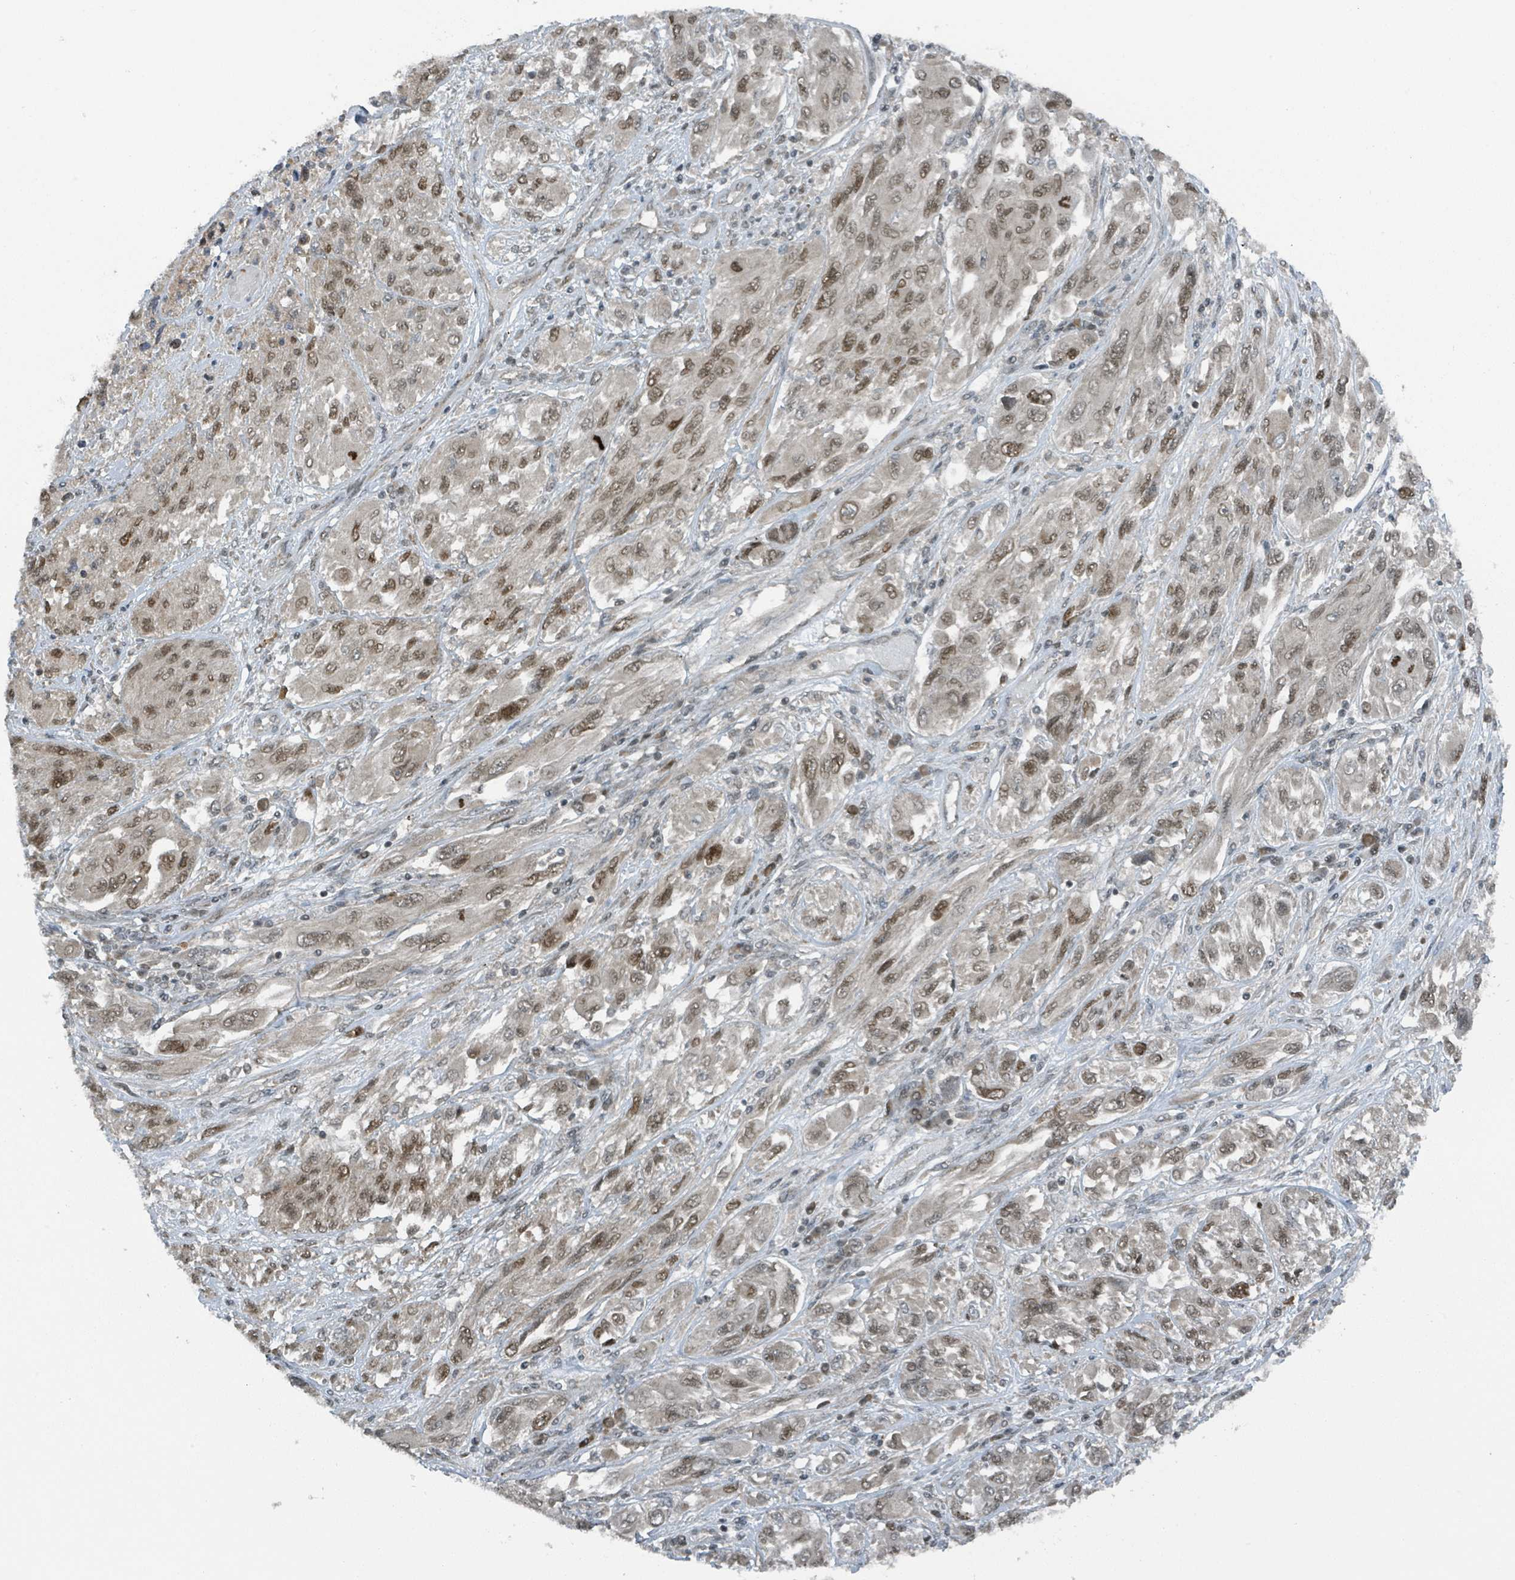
{"staining": {"intensity": "moderate", "quantity": ">75%", "location": "nuclear"}, "tissue": "melanoma", "cell_type": "Tumor cells", "image_type": "cancer", "snomed": [{"axis": "morphology", "description": "Malignant melanoma, NOS"}, {"axis": "topography", "description": "Skin"}], "caption": "This image reveals immunohistochemistry (IHC) staining of human malignant melanoma, with medium moderate nuclear expression in approximately >75% of tumor cells.", "gene": "PHIP", "patient": {"sex": "female", "age": 91}}